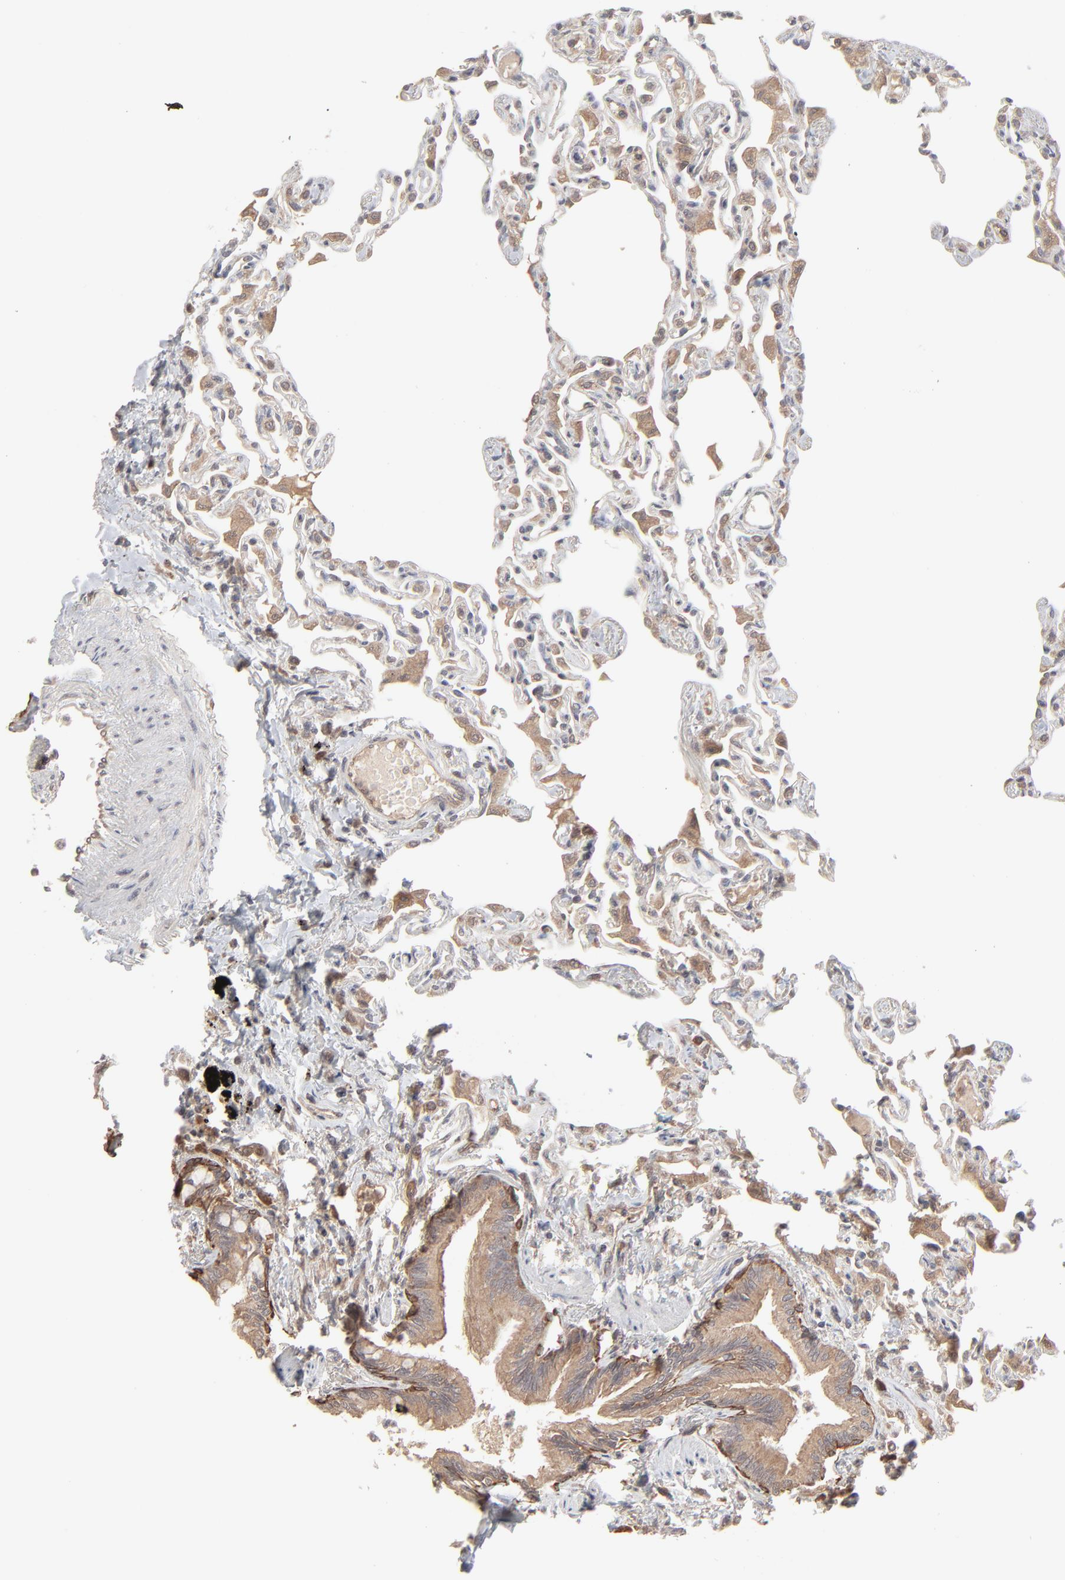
{"staining": {"intensity": "weak", "quantity": "25%-75%", "location": "cytoplasmic/membranous"}, "tissue": "lung", "cell_type": "Alveolar cells", "image_type": "normal", "snomed": [{"axis": "morphology", "description": "Normal tissue, NOS"}, {"axis": "topography", "description": "Lung"}], "caption": "Protein analysis of benign lung shows weak cytoplasmic/membranous staining in about 25%-75% of alveolar cells.", "gene": "SCFD1", "patient": {"sex": "female", "age": 49}}